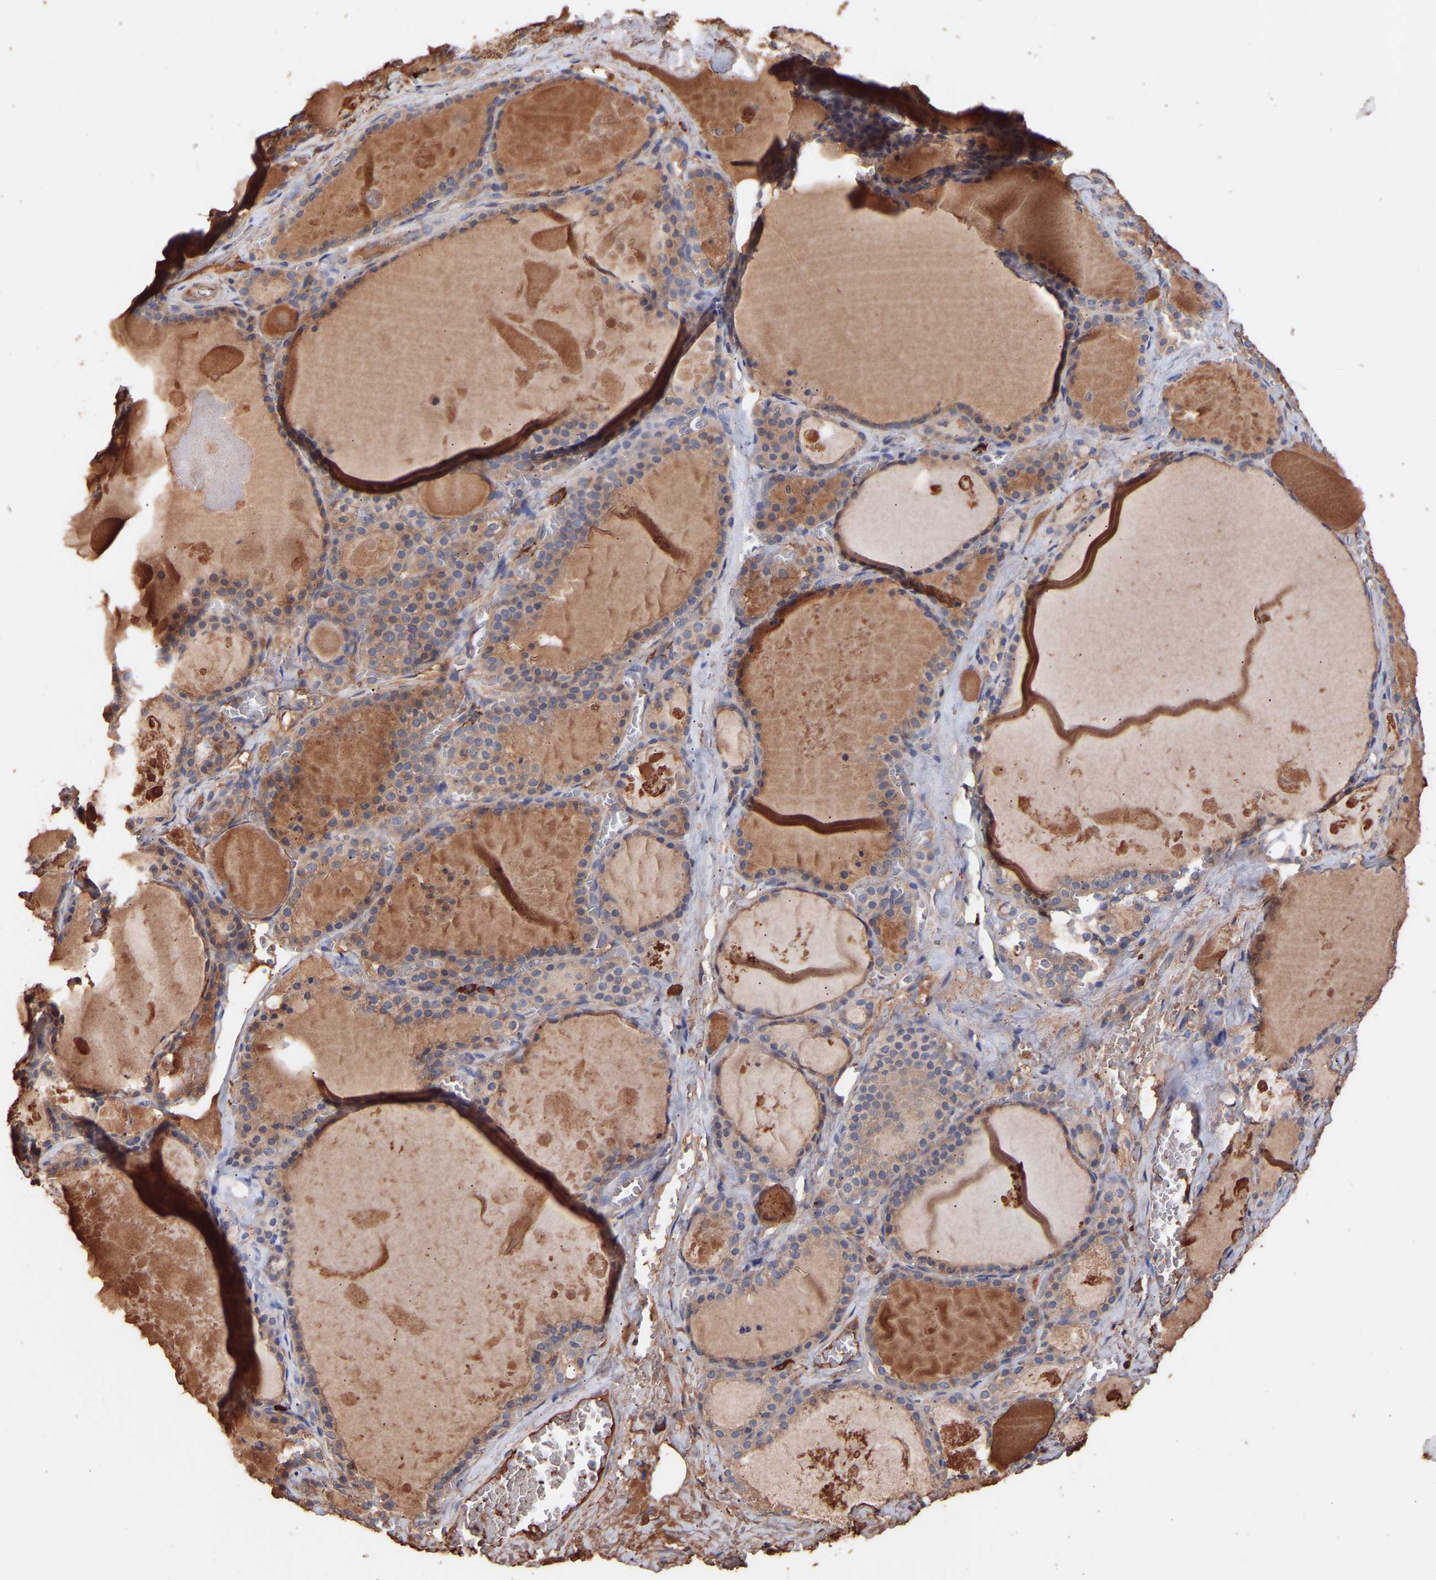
{"staining": {"intensity": "moderate", "quantity": ">75%", "location": "cytoplasmic/membranous"}, "tissue": "thyroid gland", "cell_type": "Glandular cells", "image_type": "normal", "snomed": [{"axis": "morphology", "description": "Normal tissue, NOS"}, {"axis": "topography", "description": "Thyroid gland"}], "caption": "IHC photomicrograph of unremarkable thyroid gland: human thyroid gland stained using immunohistochemistry (IHC) reveals medium levels of moderate protein expression localized specifically in the cytoplasmic/membranous of glandular cells, appearing as a cytoplasmic/membranous brown color.", "gene": "TMEM268", "patient": {"sex": "male", "age": 56}}